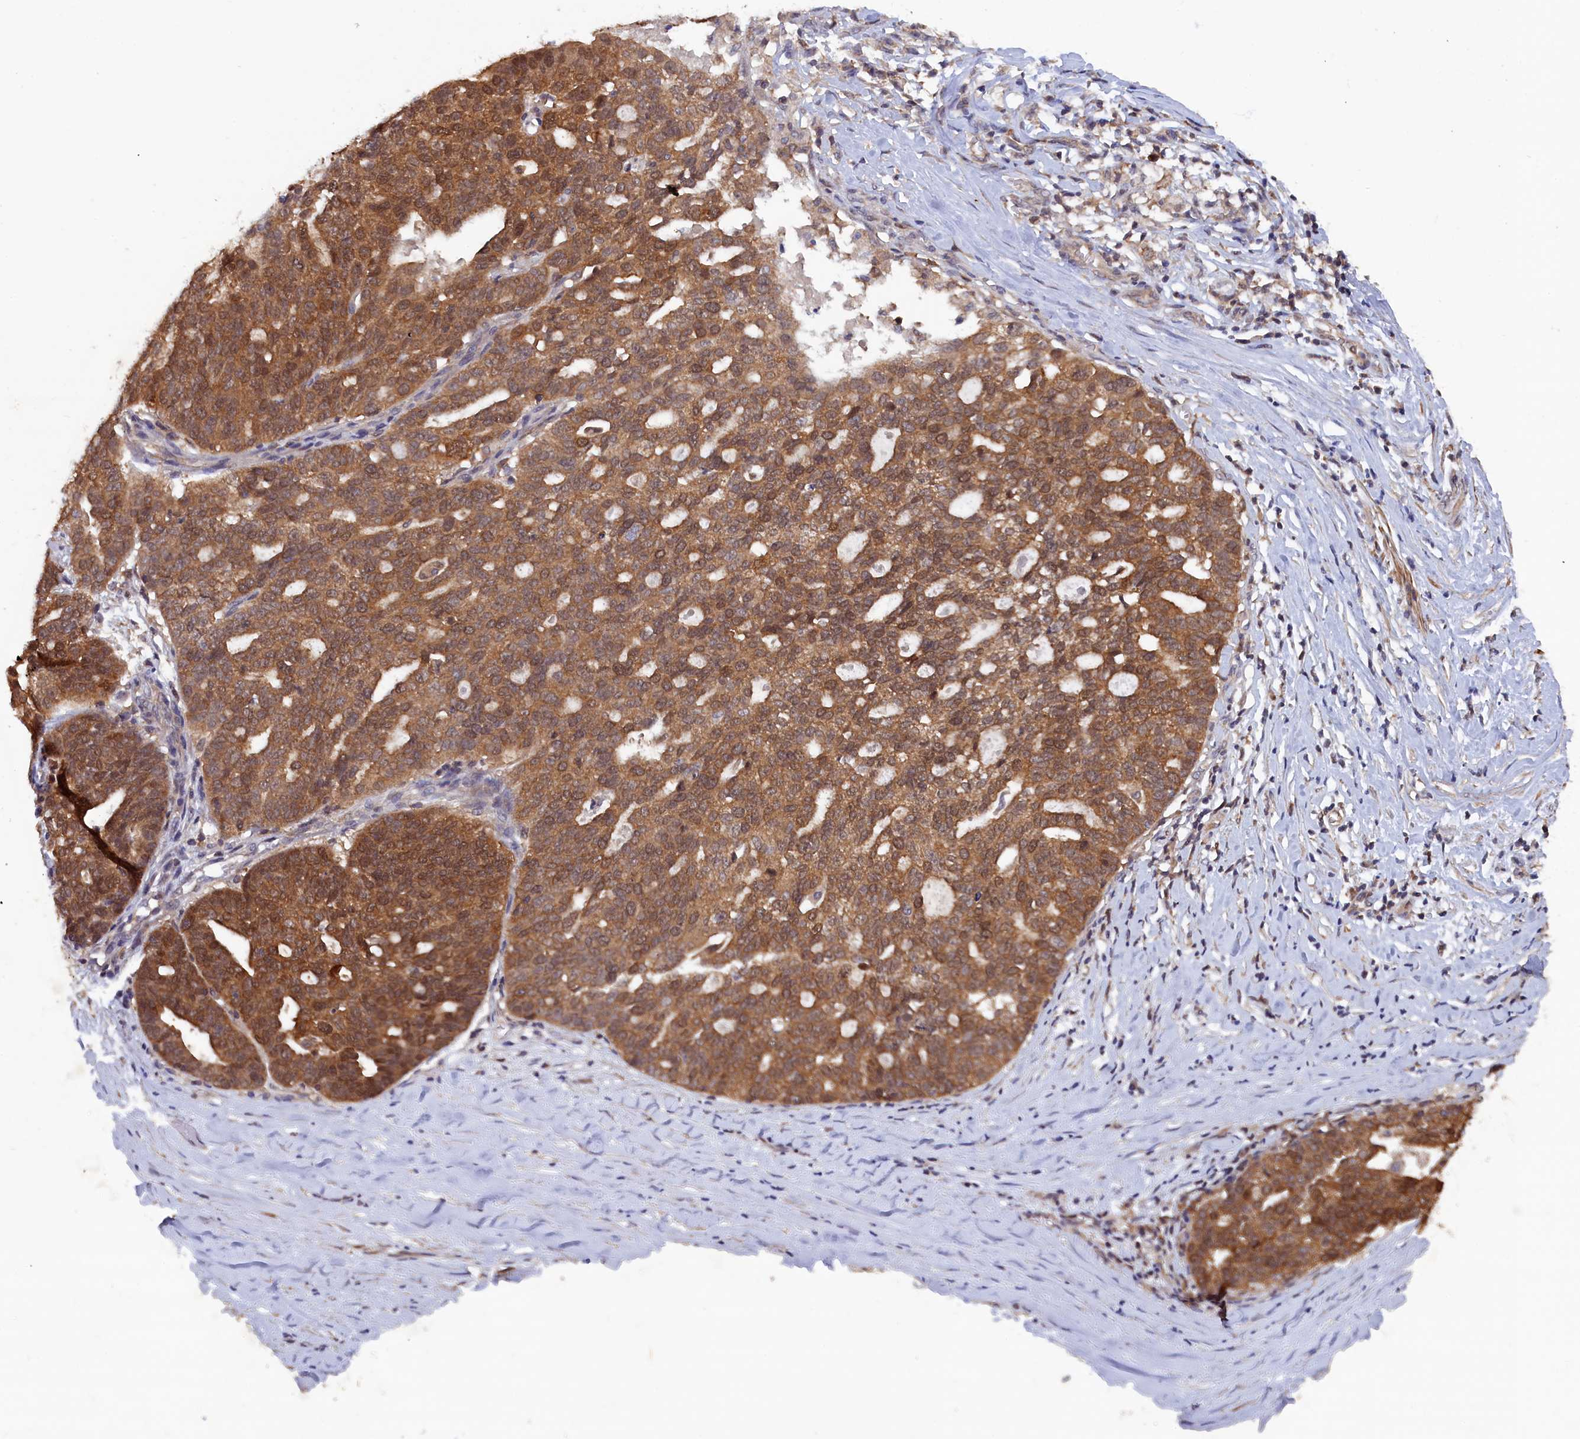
{"staining": {"intensity": "moderate", "quantity": ">75%", "location": "cytoplasmic/membranous,nuclear"}, "tissue": "ovarian cancer", "cell_type": "Tumor cells", "image_type": "cancer", "snomed": [{"axis": "morphology", "description": "Cystadenocarcinoma, serous, NOS"}, {"axis": "topography", "description": "Ovary"}], "caption": "Tumor cells reveal medium levels of moderate cytoplasmic/membranous and nuclear positivity in approximately >75% of cells in human serous cystadenocarcinoma (ovarian).", "gene": "JPT2", "patient": {"sex": "female", "age": 59}}